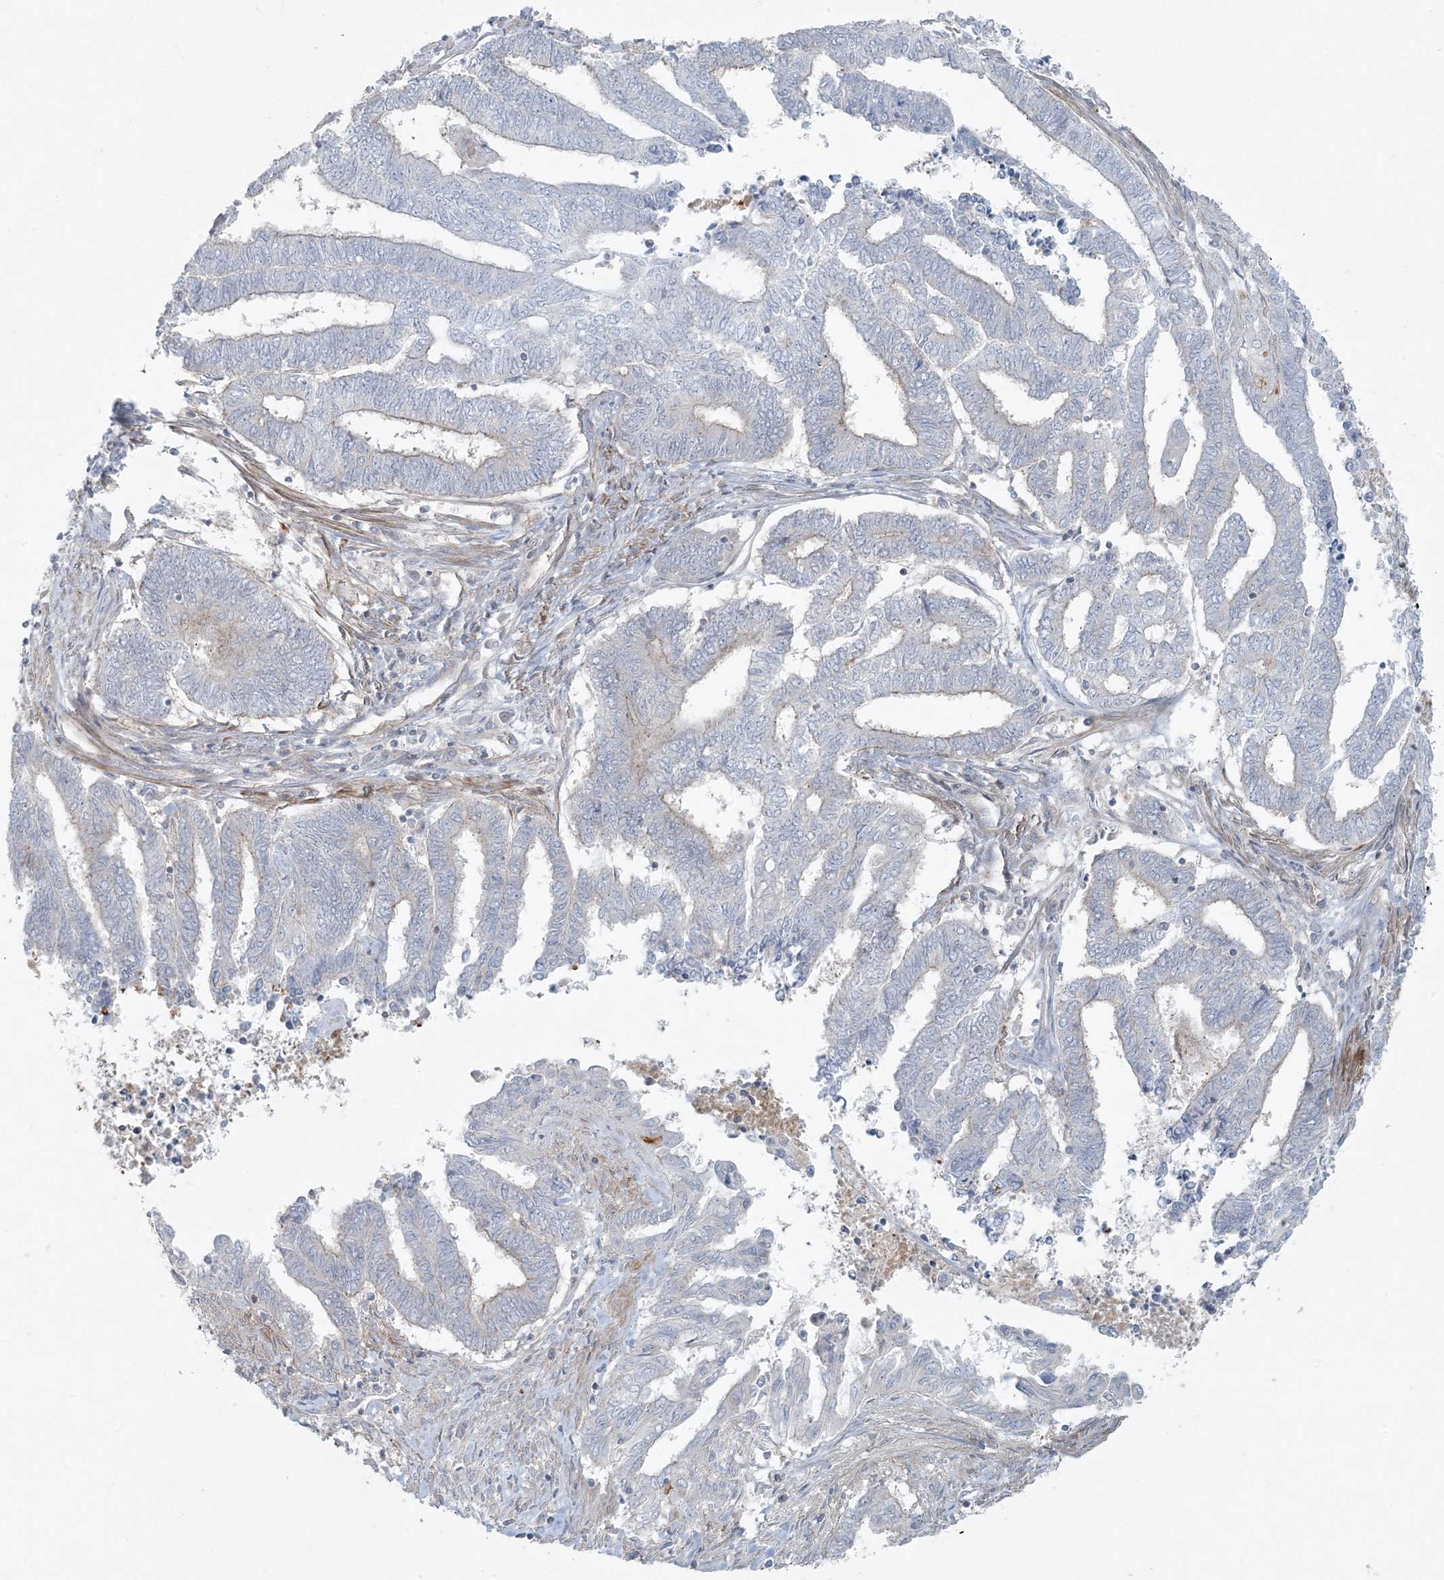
{"staining": {"intensity": "negative", "quantity": "none", "location": "none"}, "tissue": "endometrial cancer", "cell_type": "Tumor cells", "image_type": "cancer", "snomed": [{"axis": "morphology", "description": "Adenocarcinoma, NOS"}, {"axis": "topography", "description": "Uterus"}, {"axis": "topography", "description": "Endometrium"}], "caption": "This histopathology image is of endometrial cancer (adenocarcinoma) stained with immunohistochemistry to label a protein in brown with the nuclei are counter-stained blue. There is no expression in tumor cells. Nuclei are stained in blue.", "gene": "PIK3R4", "patient": {"sex": "female", "age": 70}}